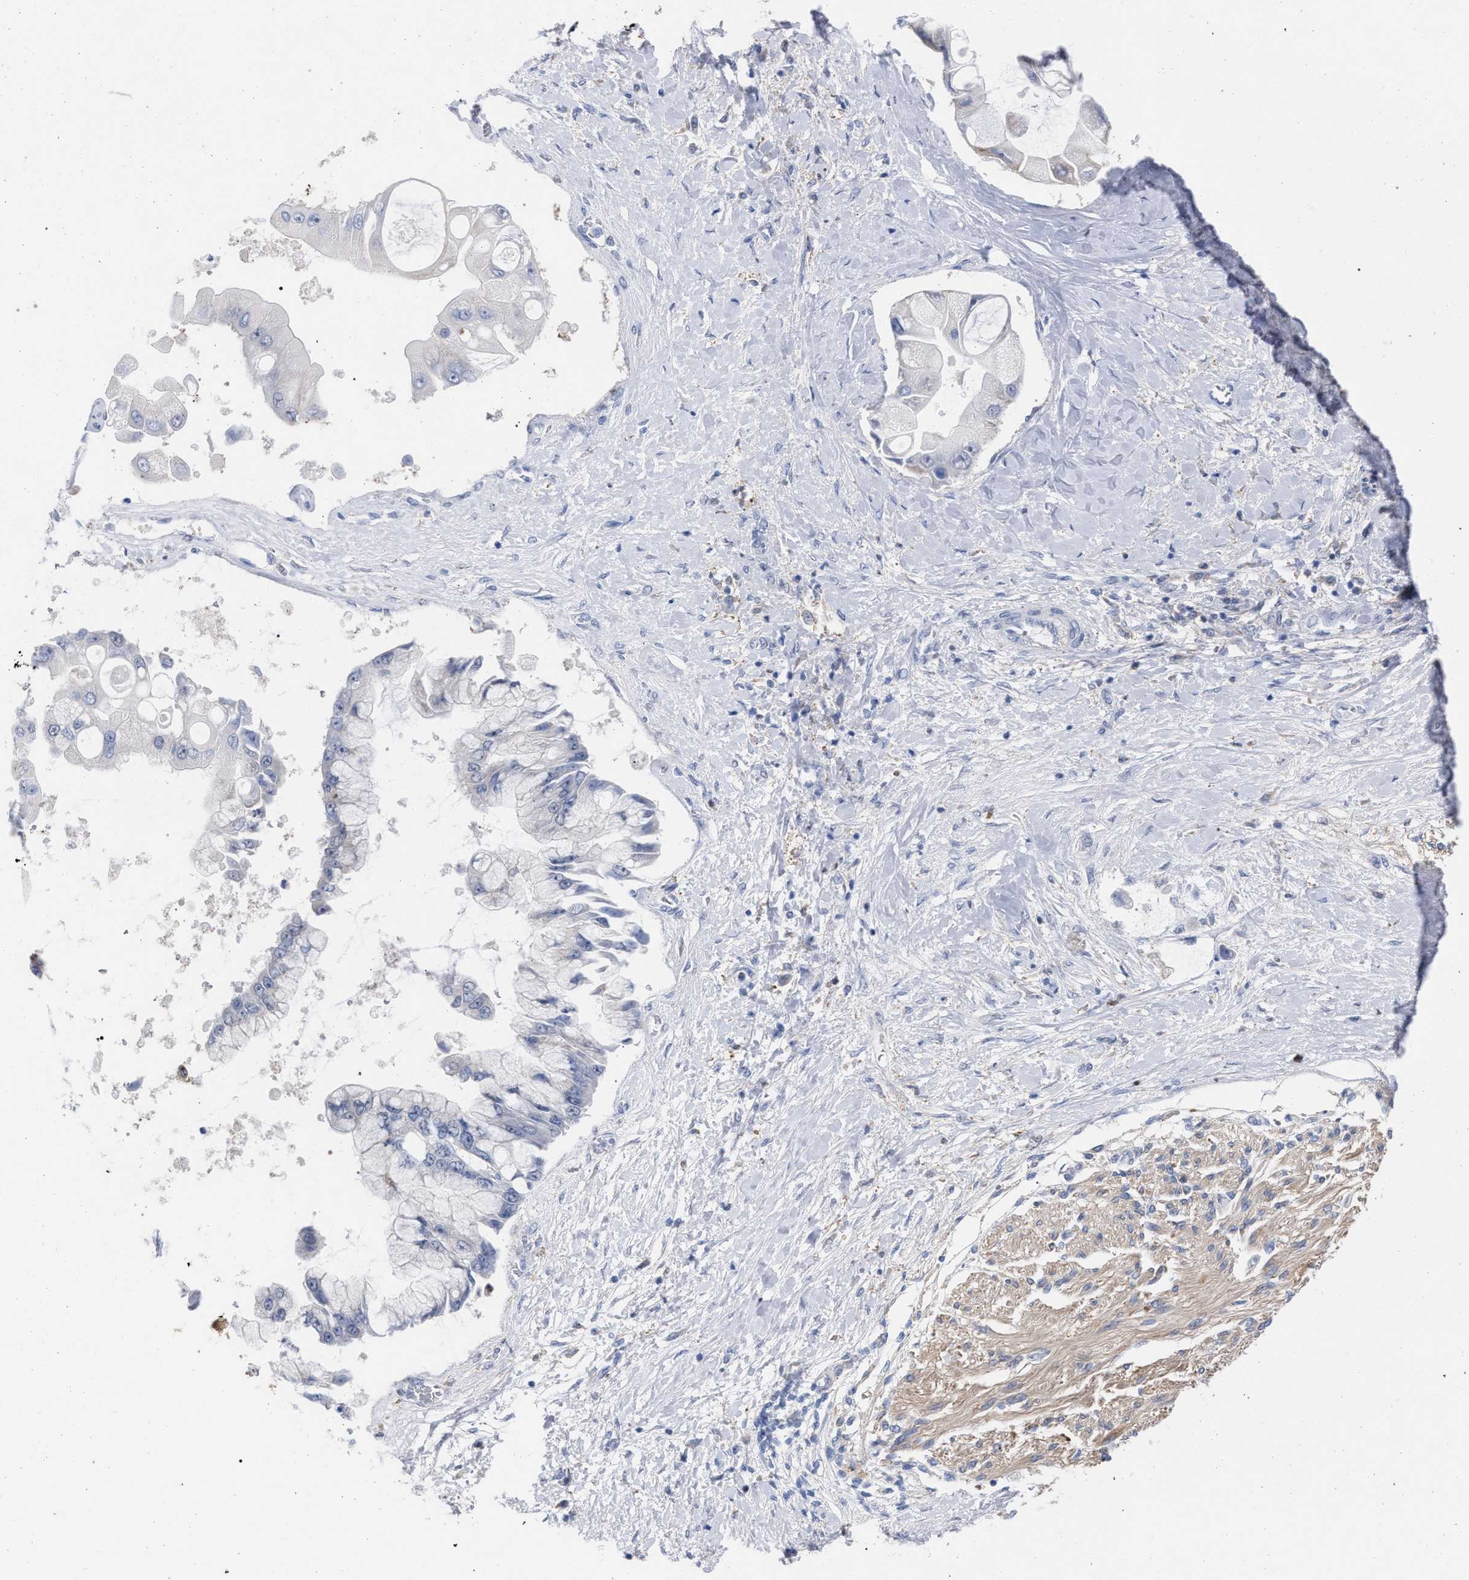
{"staining": {"intensity": "negative", "quantity": "none", "location": "none"}, "tissue": "liver cancer", "cell_type": "Tumor cells", "image_type": "cancer", "snomed": [{"axis": "morphology", "description": "Cholangiocarcinoma"}, {"axis": "topography", "description": "Liver"}], "caption": "High magnification brightfield microscopy of liver cancer (cholangiocarcinoma) stained with DAB (3,3'-diaminobenzidine) (brown) and counterstained with hematoxylin (blue): tumor cells show no significant positivity.", "gene": "FHOD3", "patient": {"sex": "male", "age": 50}}